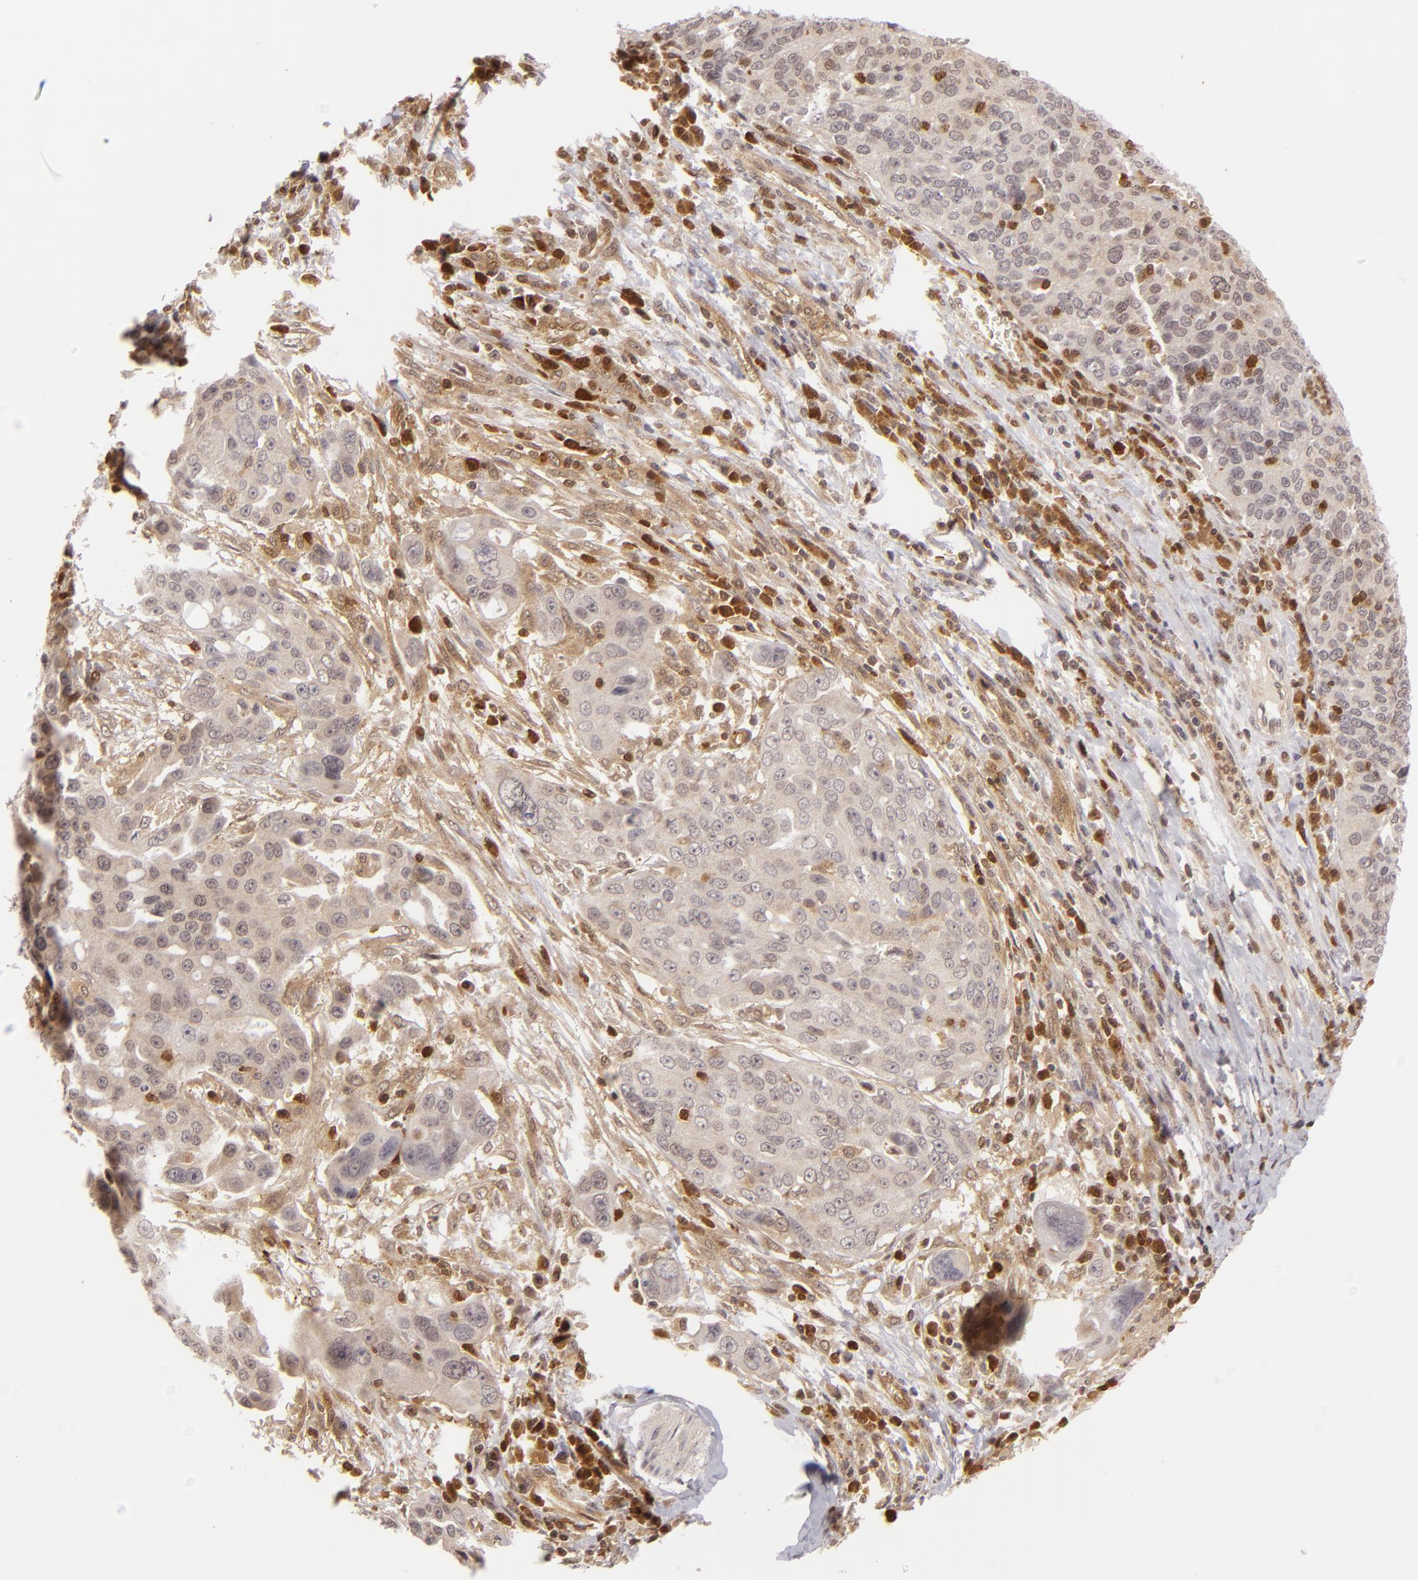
{"staining": {"intensity": "weak", "quantity": ">75%", "location": "cytoplasmic/membranous"}, "tissue": "ovarian cancer", "cell_type": "Tumor cells", "image_type": "cancer", "snomed": [{"axis": "morphology", "description": "Carcinoma, endometroid"}, {"axis": "topography", "description": "Ovary"}], "caption": "Immunohistochemistry of human ovarian cancer shows low levels of weak cytoplasmic/membranous expression in approximately >75% of tumor cells. (DAB IHC with brightfield microscopy, high magnification).", "gene": "ZBTB33", "patient": {"sex": "female", "age": 75}}